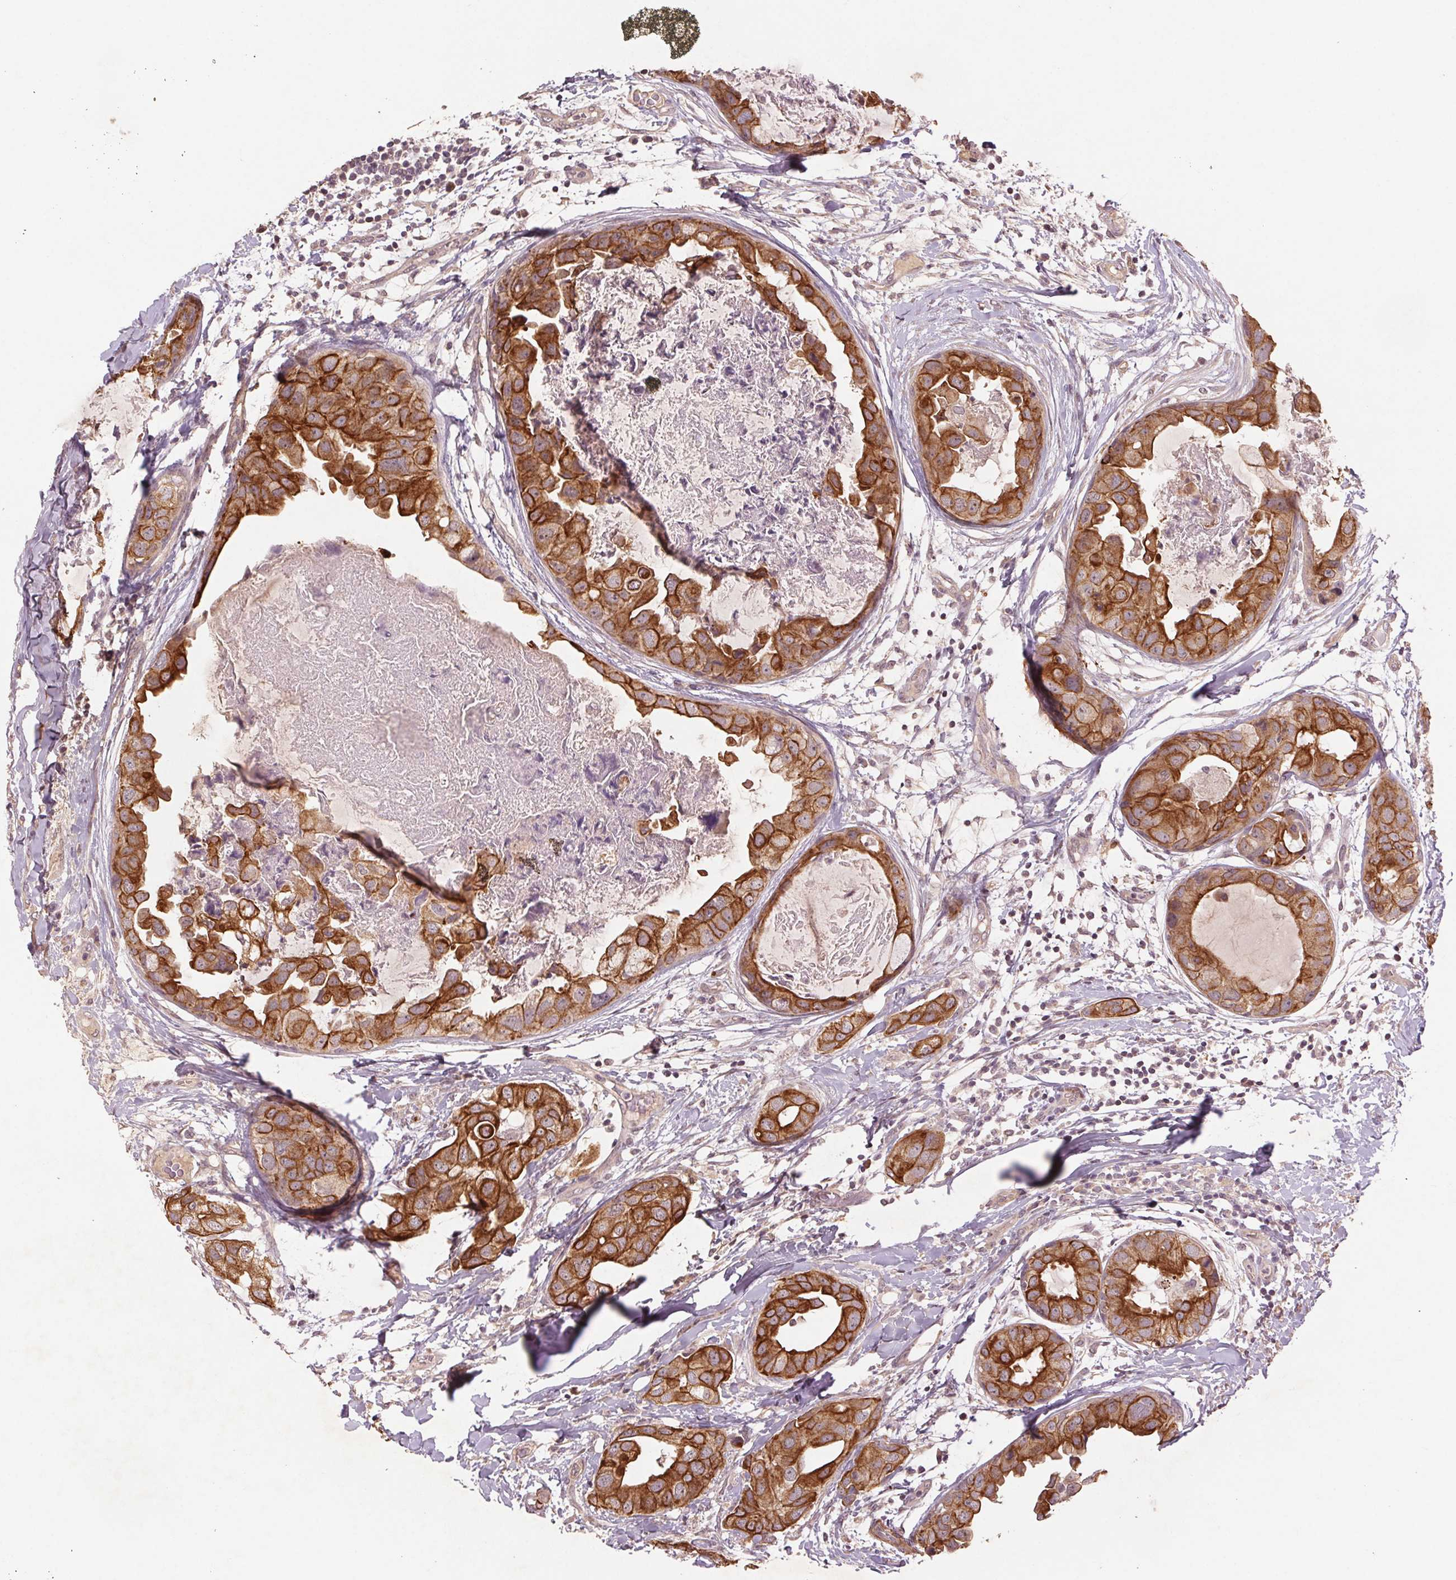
{"staining": {"intensity": "strong", "quantity": ">75%", "location": "cytoplasmic/membranous"}, "tissue": "breast cancer", "cell_type": "Tumor cells", "image_type": "cancer", "snomed": [{"axis": "morphology", "description": "Normal tissue, NOS"}, {"axis": "morphology", "description": "Duct carcinoma"}, {"axis": "topography", "description": "Breast"}], "caption": "A high amount of strong cytoplasmic/membranous positivity is appreciated in about >75% of tumor cells in breast cancer tissue.", "gene": "SMLR1", "patient": {"sex": "female", "age": 40}}